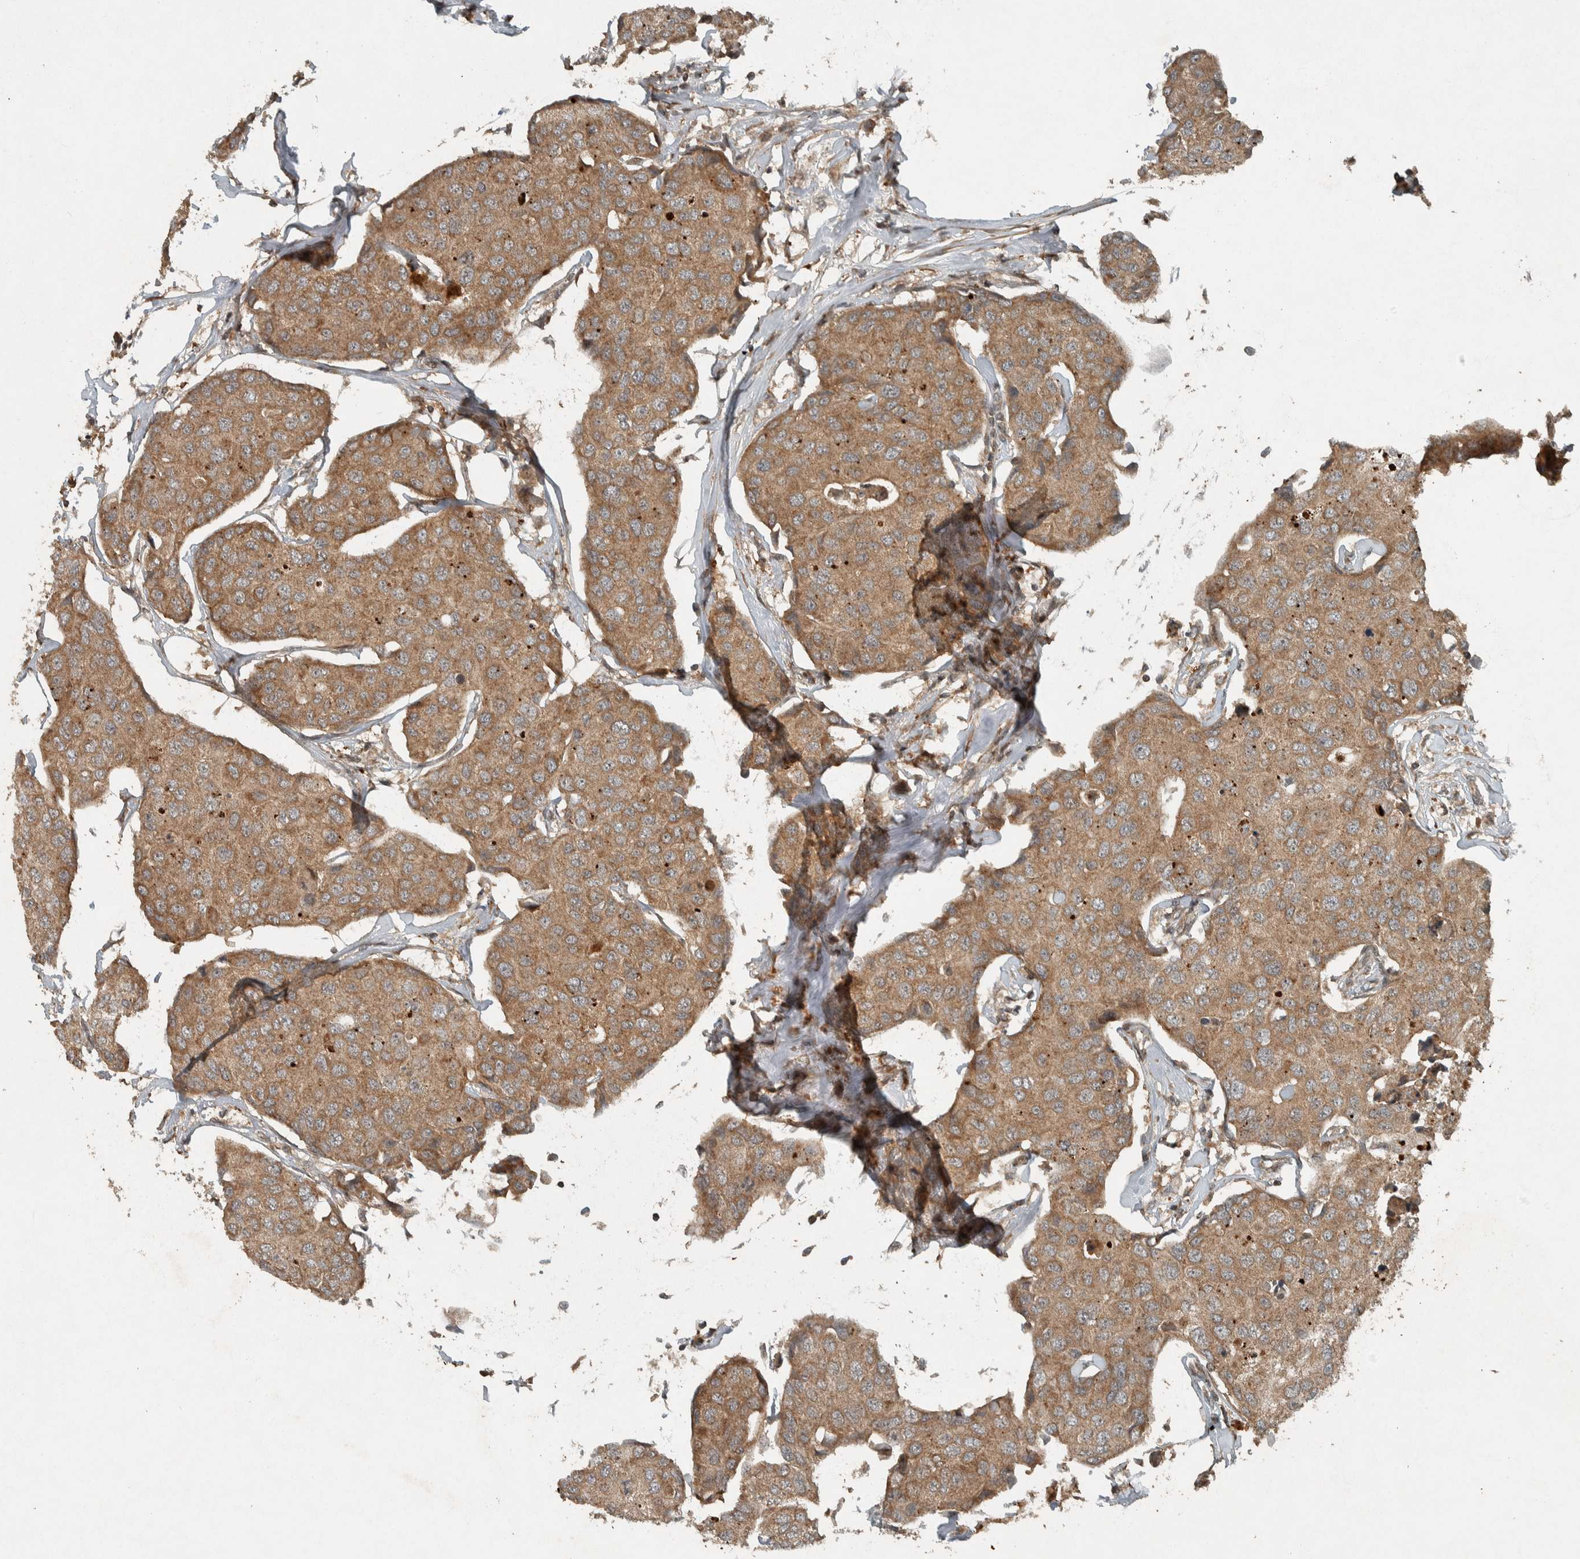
{"staining": {"intensity": "moderate", "quantity": ">75%", "location": "cytoplasmic/membranous"}, "tissue": "breast cancer", "cell_type": "Tumor cells", "image_type": "cancer", "snomed": [{"axis": "morphology", "description": "Duct carcinoma"}, {"axis": "topography", "description": "Breast"}], "caption": "The micrograph exhibits immunohistochemical staining of breast intraductal carcinoma. There is moderate cytoplasmic/membranous staining is present in approximately >75% of tumor cells. (DAB (3,3'-diaminobenzidine) IHC, brown staining for protein, blue staining for nuclei).", "gene": "KIFAP3", "patient": {"sex": "female", "age": 80}}